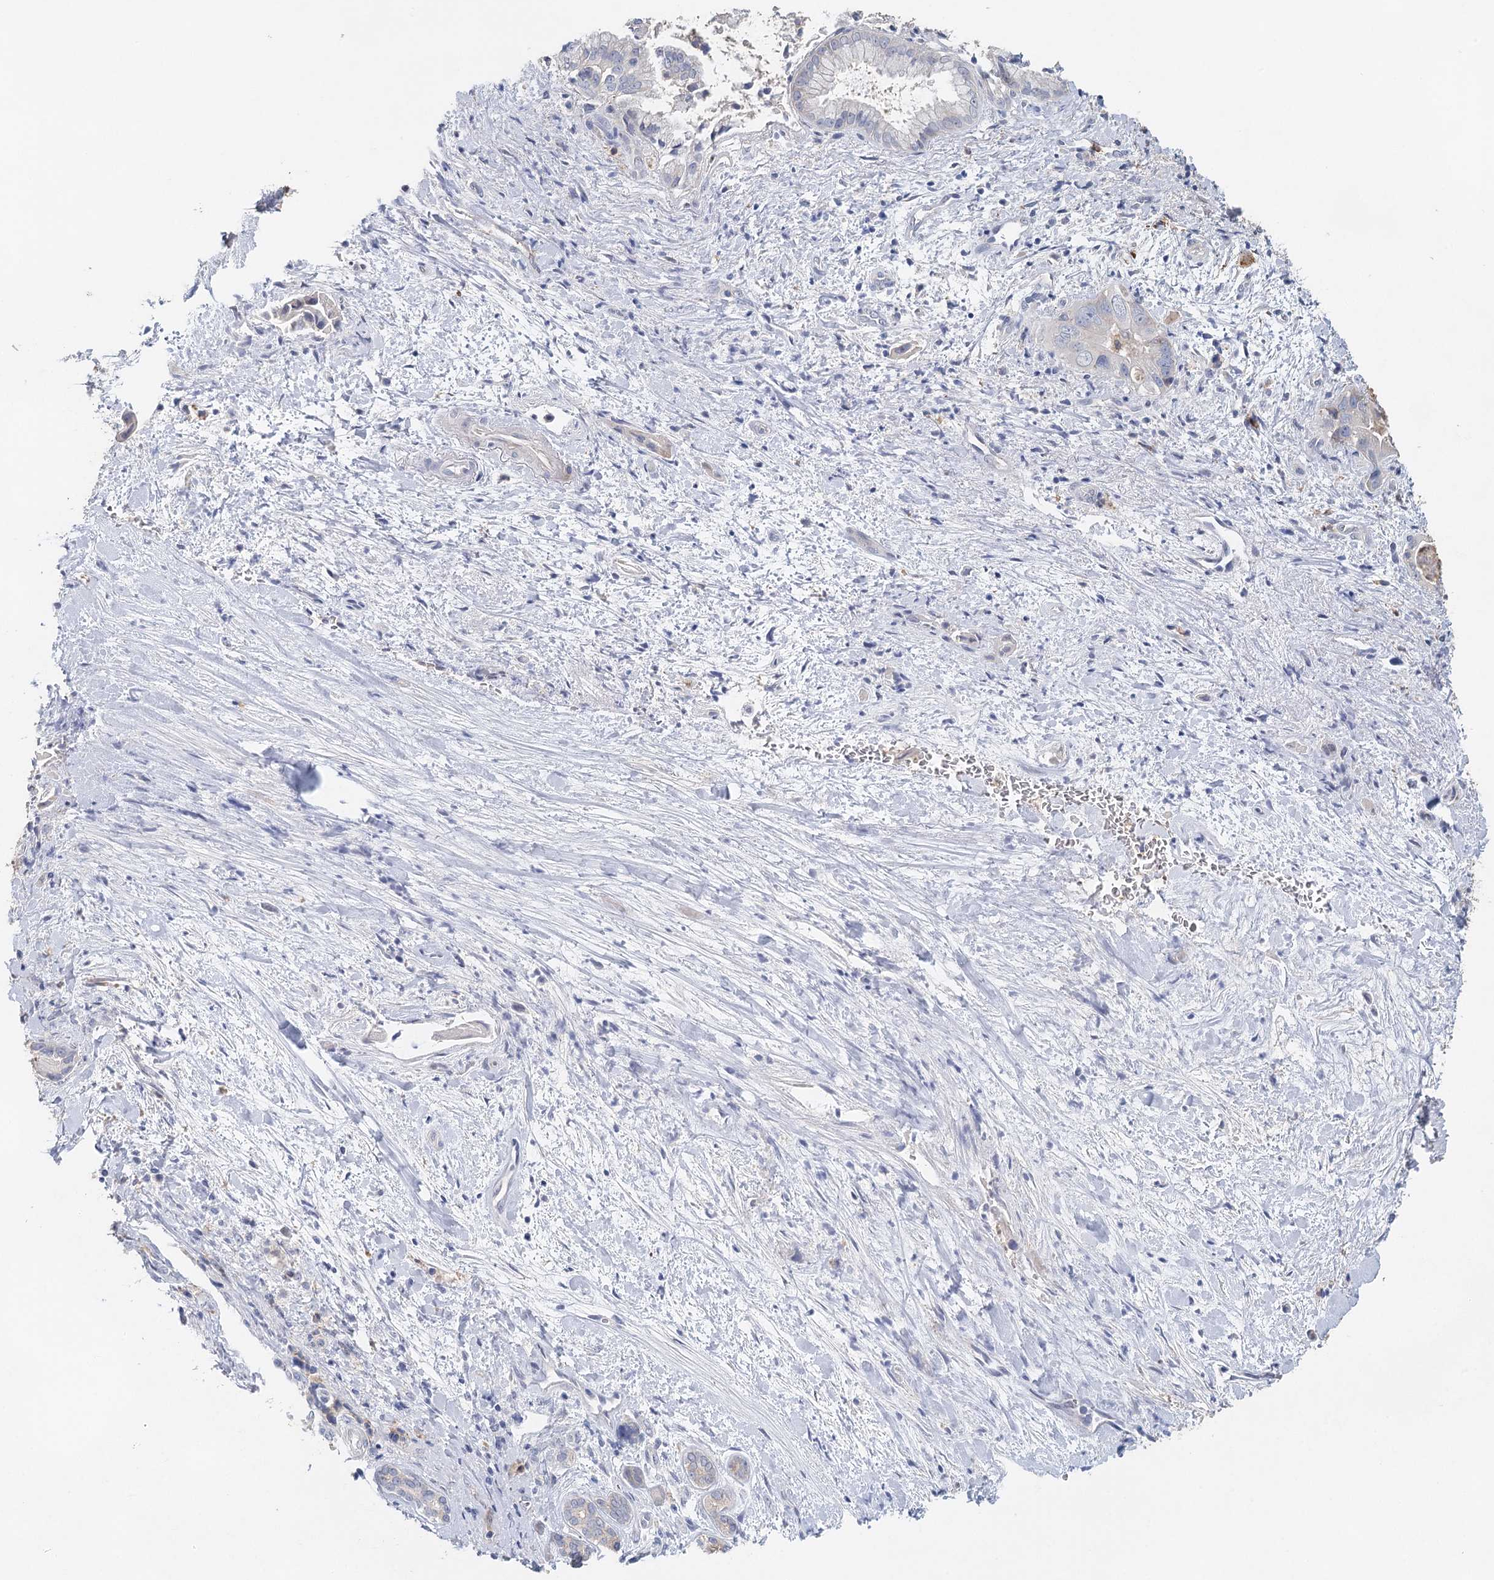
{"staining": {"intensity": "negative", "quantity": "none", "location": "none"}, "tissue": "pancreatic cancer", "cell_type": "Tumor cells", "image_type": "cancer", "snomed": [{"axis": "morphology", "description": "Adenocarcinoma, NOS"}, {"axis": "topography", "description": "Pancreas"}], "caption": "The histopathology image reveals no significant expression in tumor cells of adenocarcinoma (pancreatic).", "gene": "MYL6B", "patient": {"sex": "female", "age": 78}}